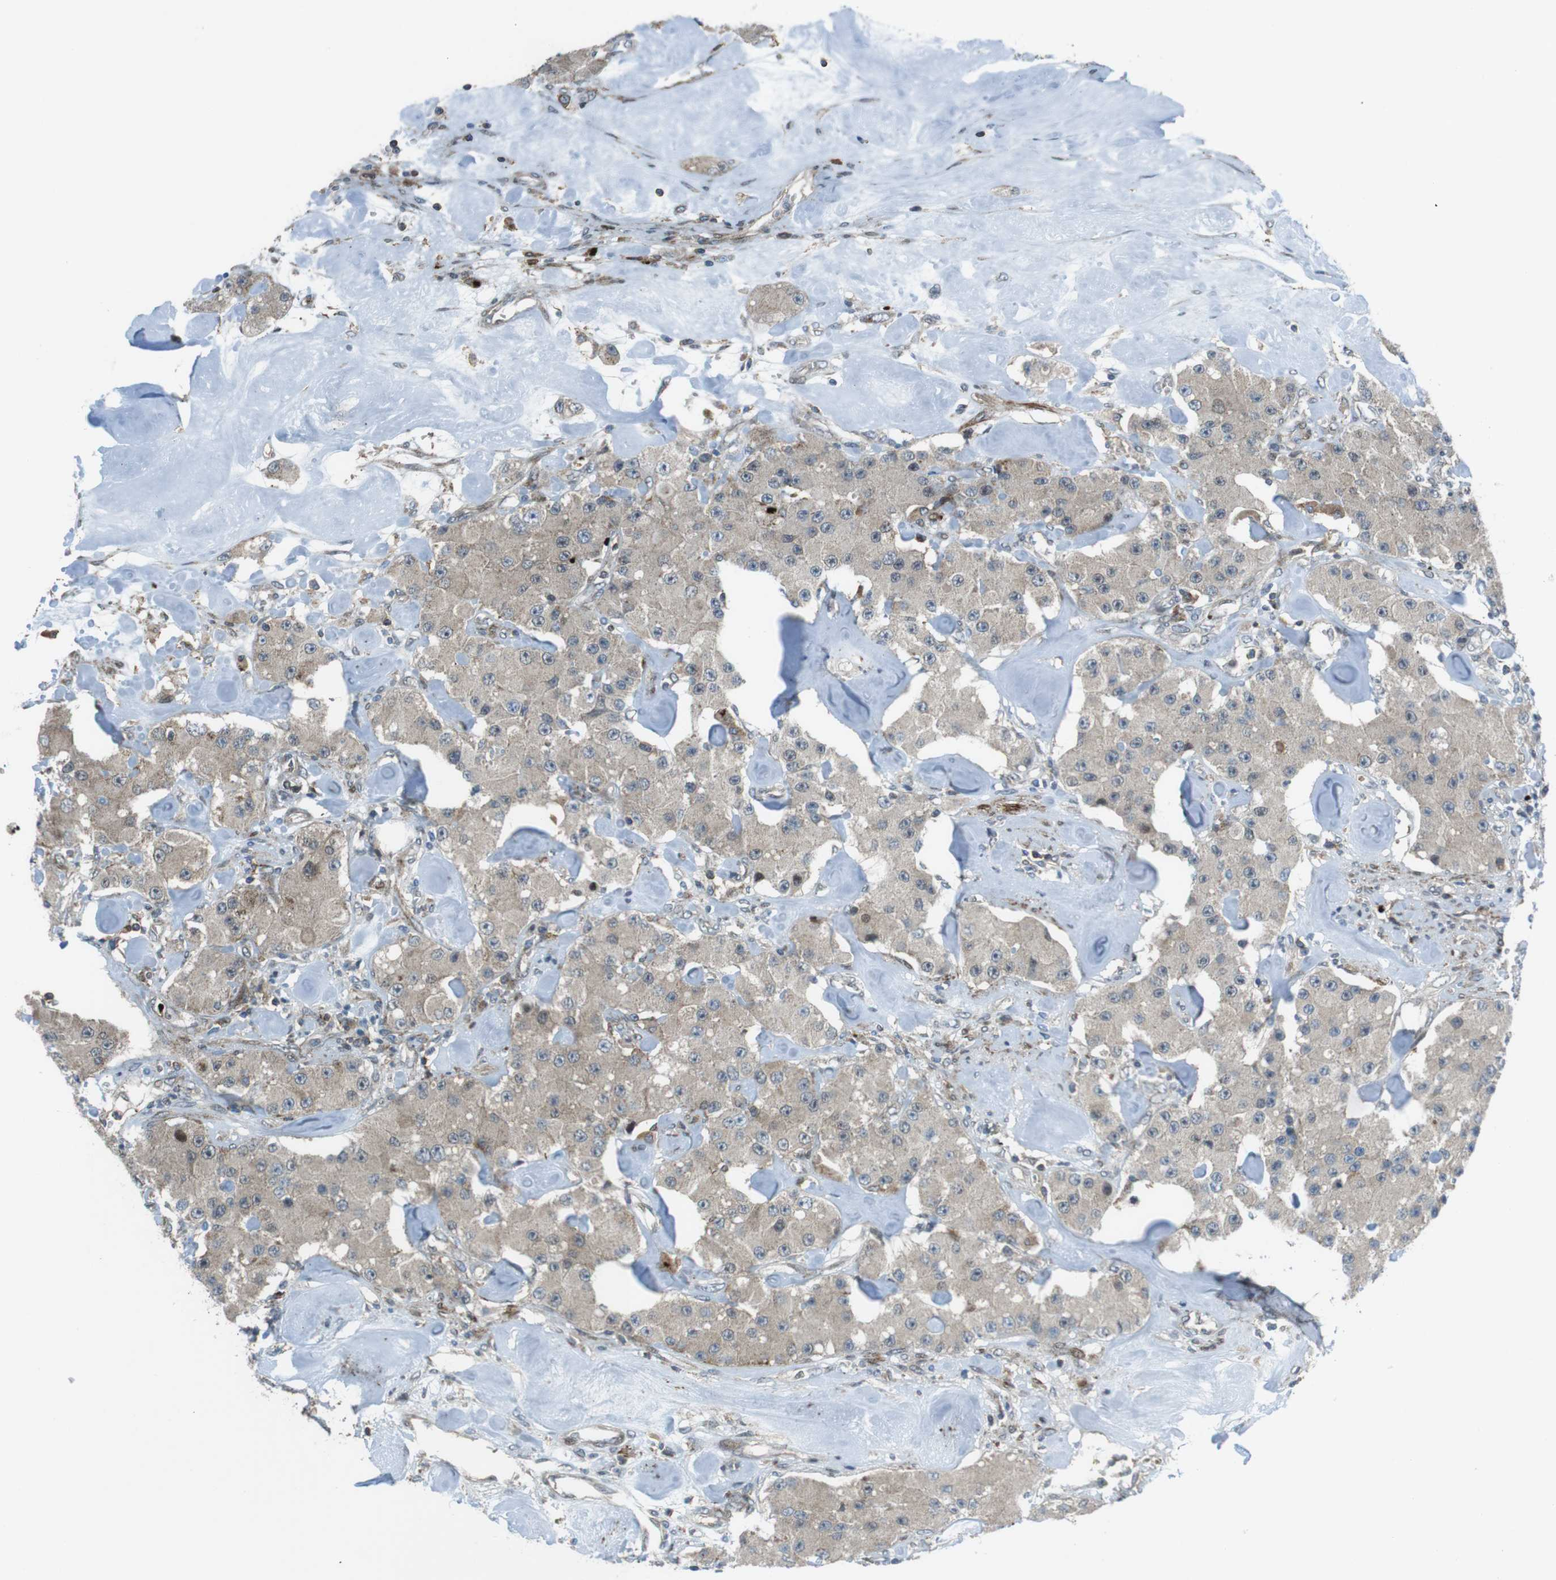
{"staining": {"intensity": "negative", "quantity": "none", "location": "none"}, "tissue": "carcinoid", "cell_type": "Tumor cells", "image_type": "cancer", "snomed": [{"axis": "morphology", "description": "Carcinoid, malignant, NOS"}, {"axis": "topography", "description": "Pancreas"}], "caption": "Tumor cells show no significant protein staining in carcinoid (malignant).", "gene": "CUL7", "patient": {"sex": "male", "age": 41}}